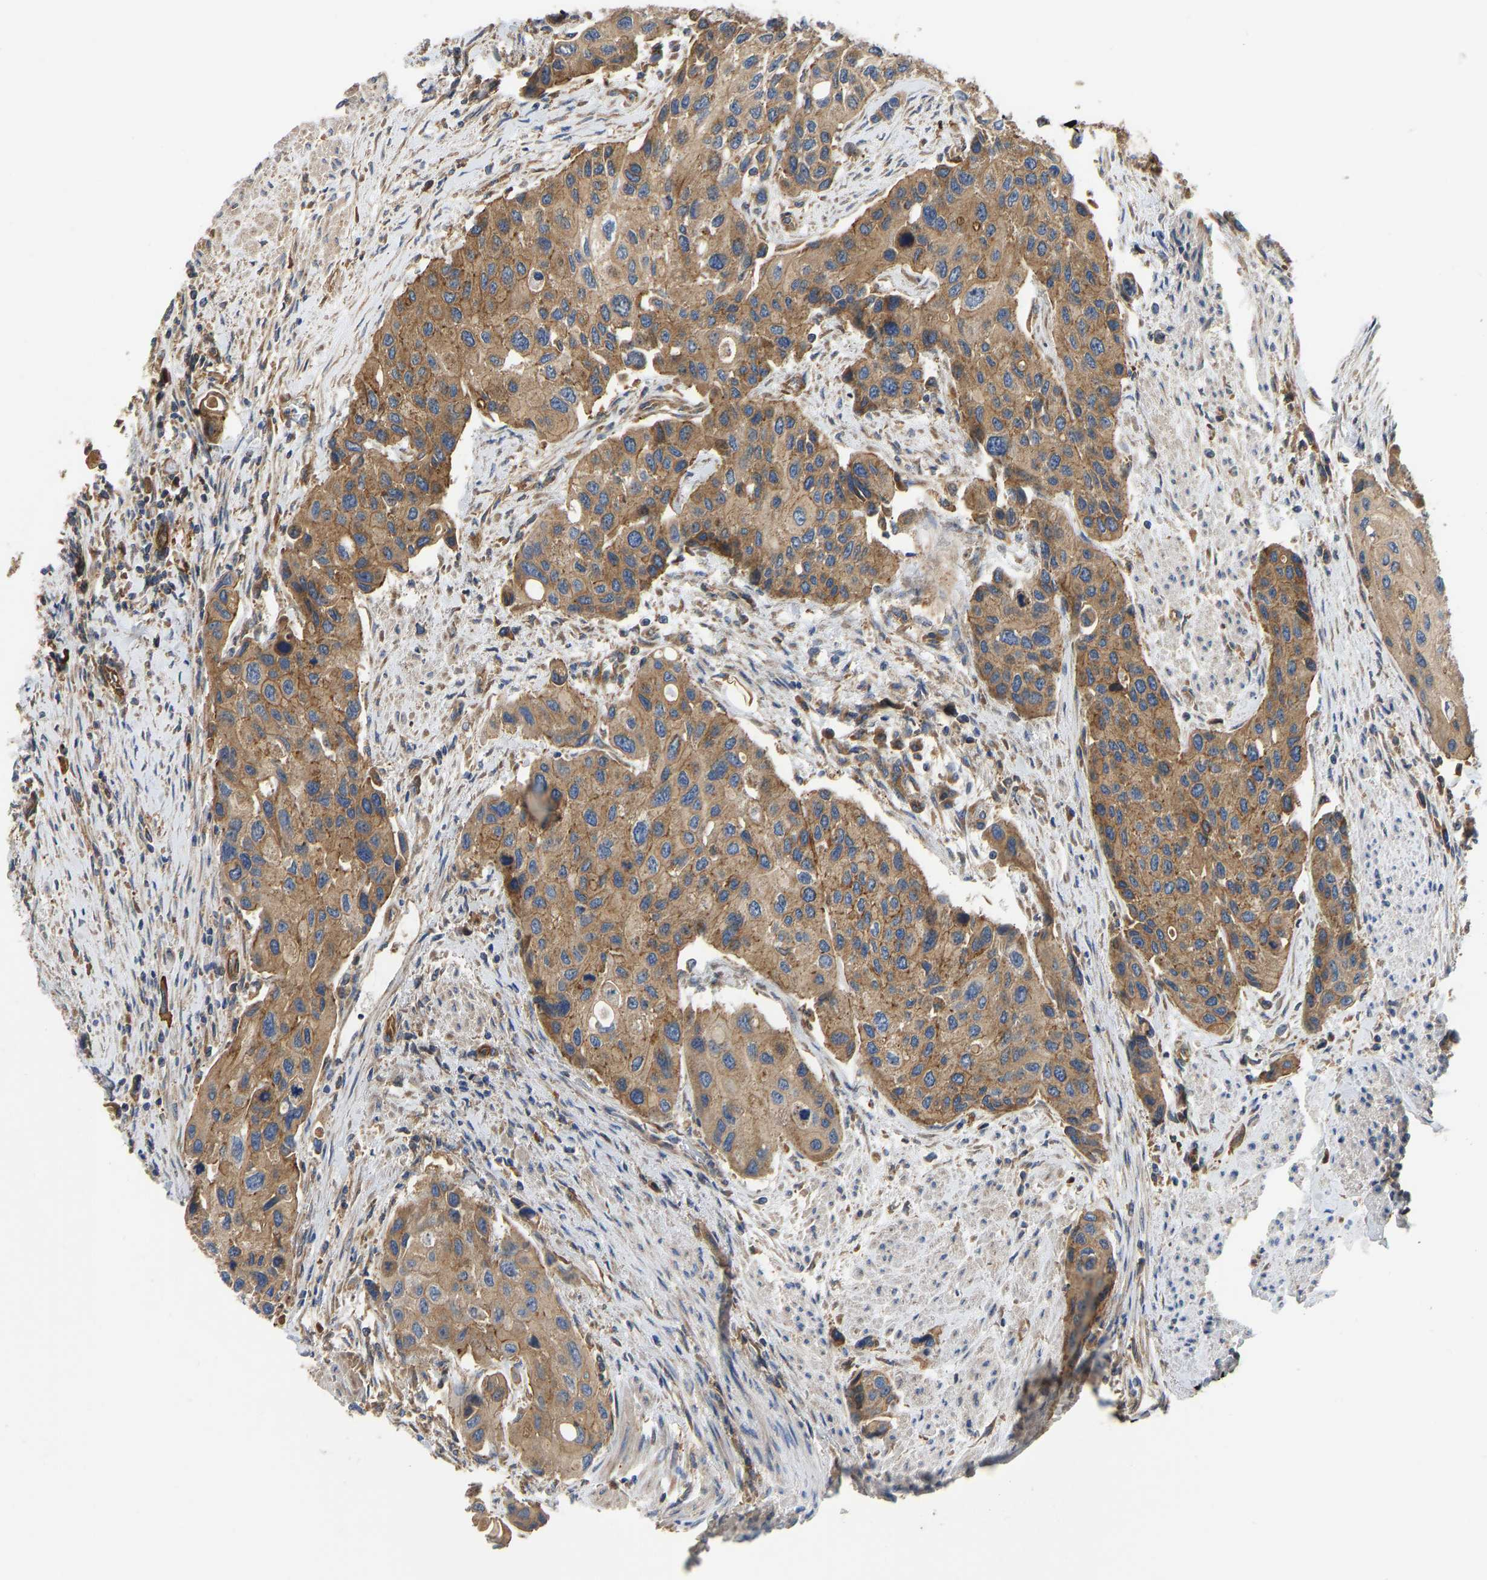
{"staining": {"intensity": "moderate", "quantity": ">75%", "location": "cytoplasmic/membranous"}, "tissue": "urothelial cancer", "cell_type": "Tumor cells", "image_type": "cancer", "snomed": [{"axis": "morphology", "description": "Urothelial carcinoma, High grade"}, {"axis": "topography", "description": "Urinary bladder"}], "caption": "An image of human urothelial cancer stained for a protein demonstrates moderate cytoplasmic/membranous brown staining in tumor cells. (DAB IHC with brightfield microscopy, high magnification).", "gene": "FLNB", "patient": {"sex": "female", "age": 56}}